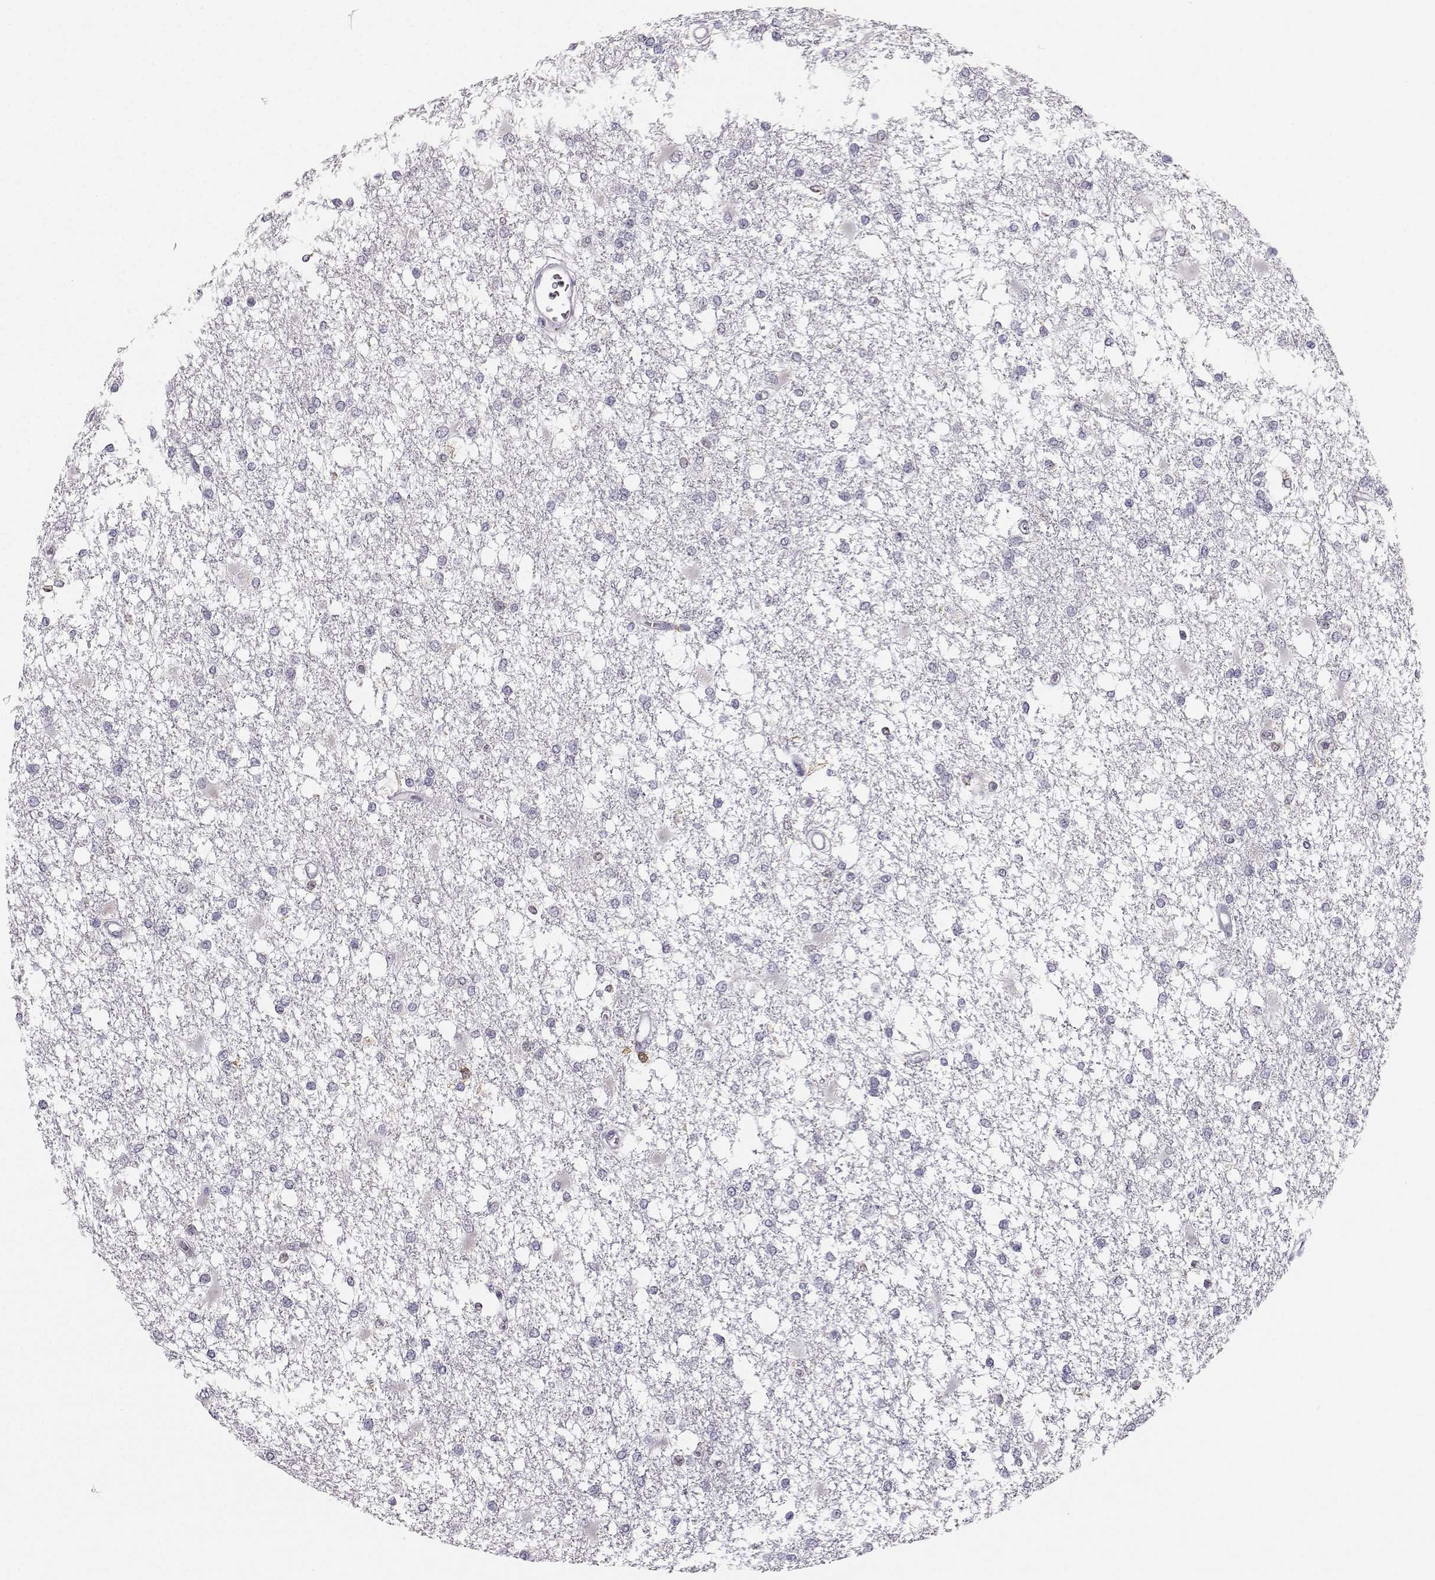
{"staining": {"intensity": "negative", "quantity": "none", "location": "none"}, "tissue": "glioma", "cell_type": "Tumor cells", "image_type": "cancer", "snomed": [{"axis": "morphology", "description": "Glioma, malignant, High grade"}, {"axis": "topography", "description": "Cerebral cortex"}], "caption": "Immunohistochemistry (IHC) photomicrograph of glioma stained for a protein (brown), which reveals no positivity in tumor cells.", "gene": "HTR7", "patient": {"sex": "male", "age": 79}}